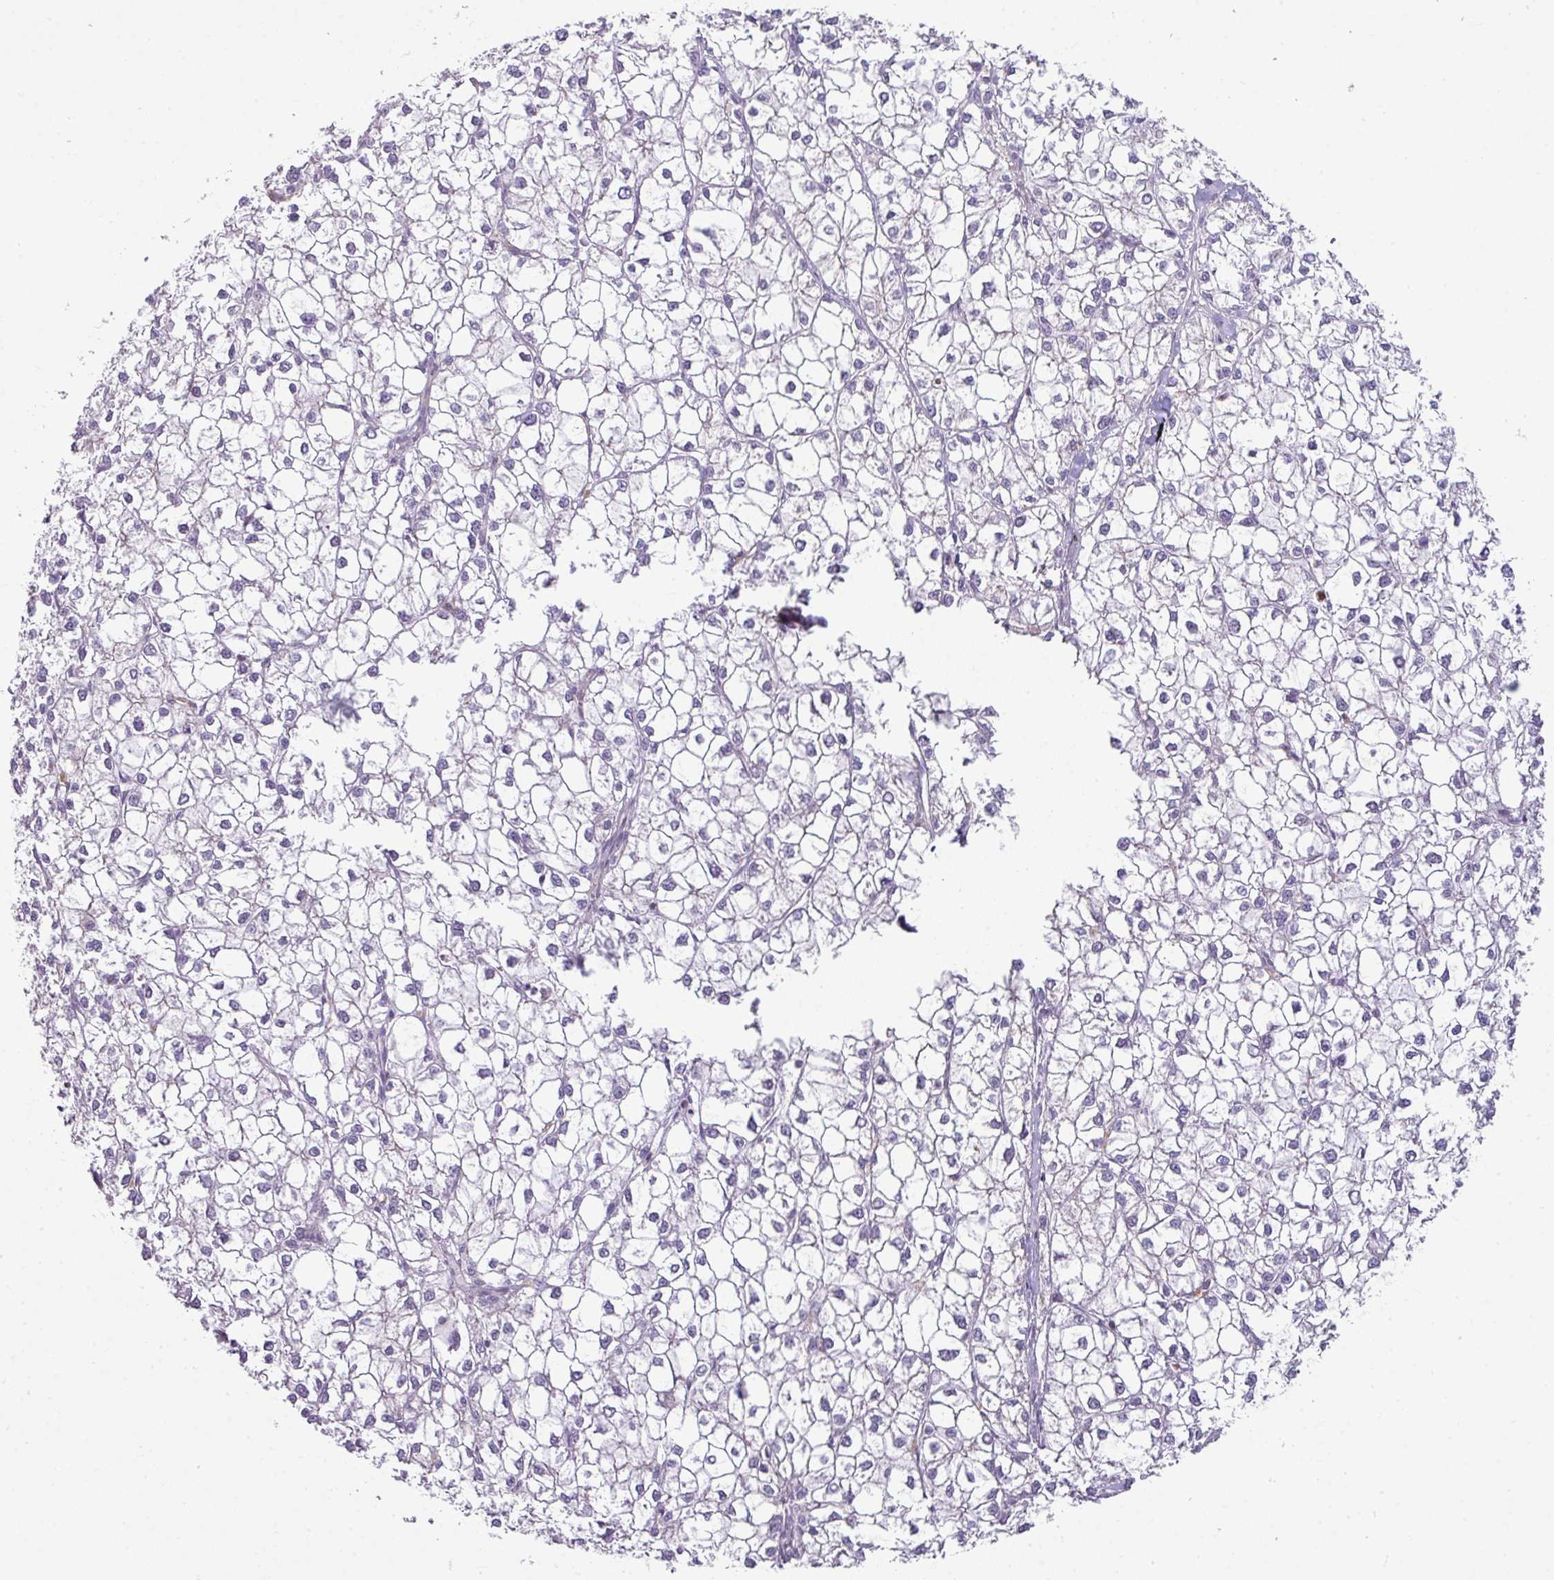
{"staining": {"intensity": "negative", "quantity": "none", "location": "none"}, "tissue": "liver cancer", "cell_type": "Tumor cells", "image_type": "cancer", "snomed": [{"axis": "morphology", "description": "Carcinoma, Hepatocellular, NOS"}, {"axis": "topography", "description": "Liver"}], "caption": "High magnification brightfield microscopy of hepatocellular carcinoma (liver) stained with DAB (brown) and counterstained with hematoxylin (blue): tumor cells show no significant positivity.", "gene": "STAT5A", "patient": {"sex": "female", "age": 43}}